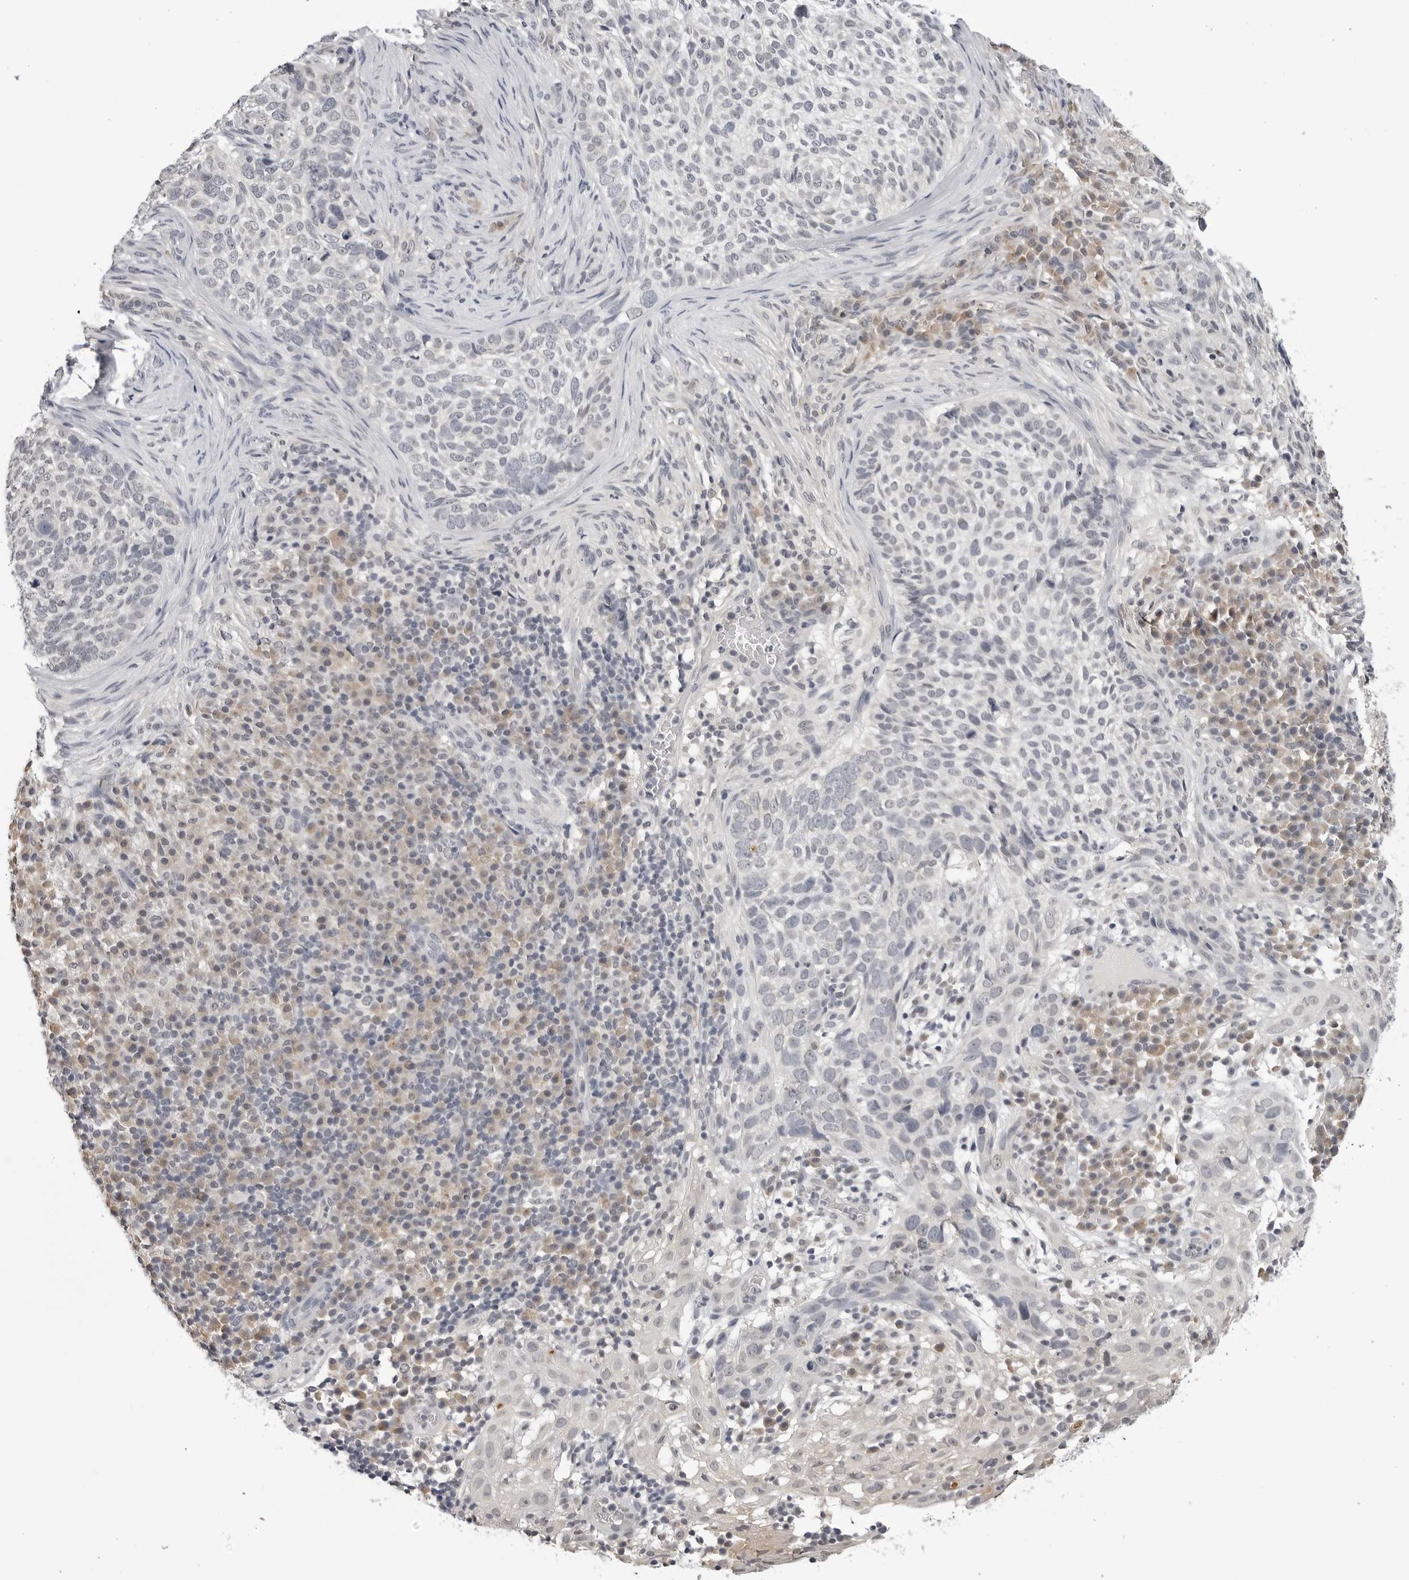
{"staining": {"intensity": "negative", "quantity": "none", "location": "none"}, "tissue": "skin cancer", "cell_type": "Tumor cells", "image_type": "cancer", "snomed": [{"axis": "morphology", "description": "Basal cell carcinoma"}, {"axis": "topography", "description": "Skin"}], "caption": "The micrograph exhibits no staining of tumor cells in basal cell carcinoma (skin).", "gene": "CDK20", "patient": {"sex": "female", "age": 64}}